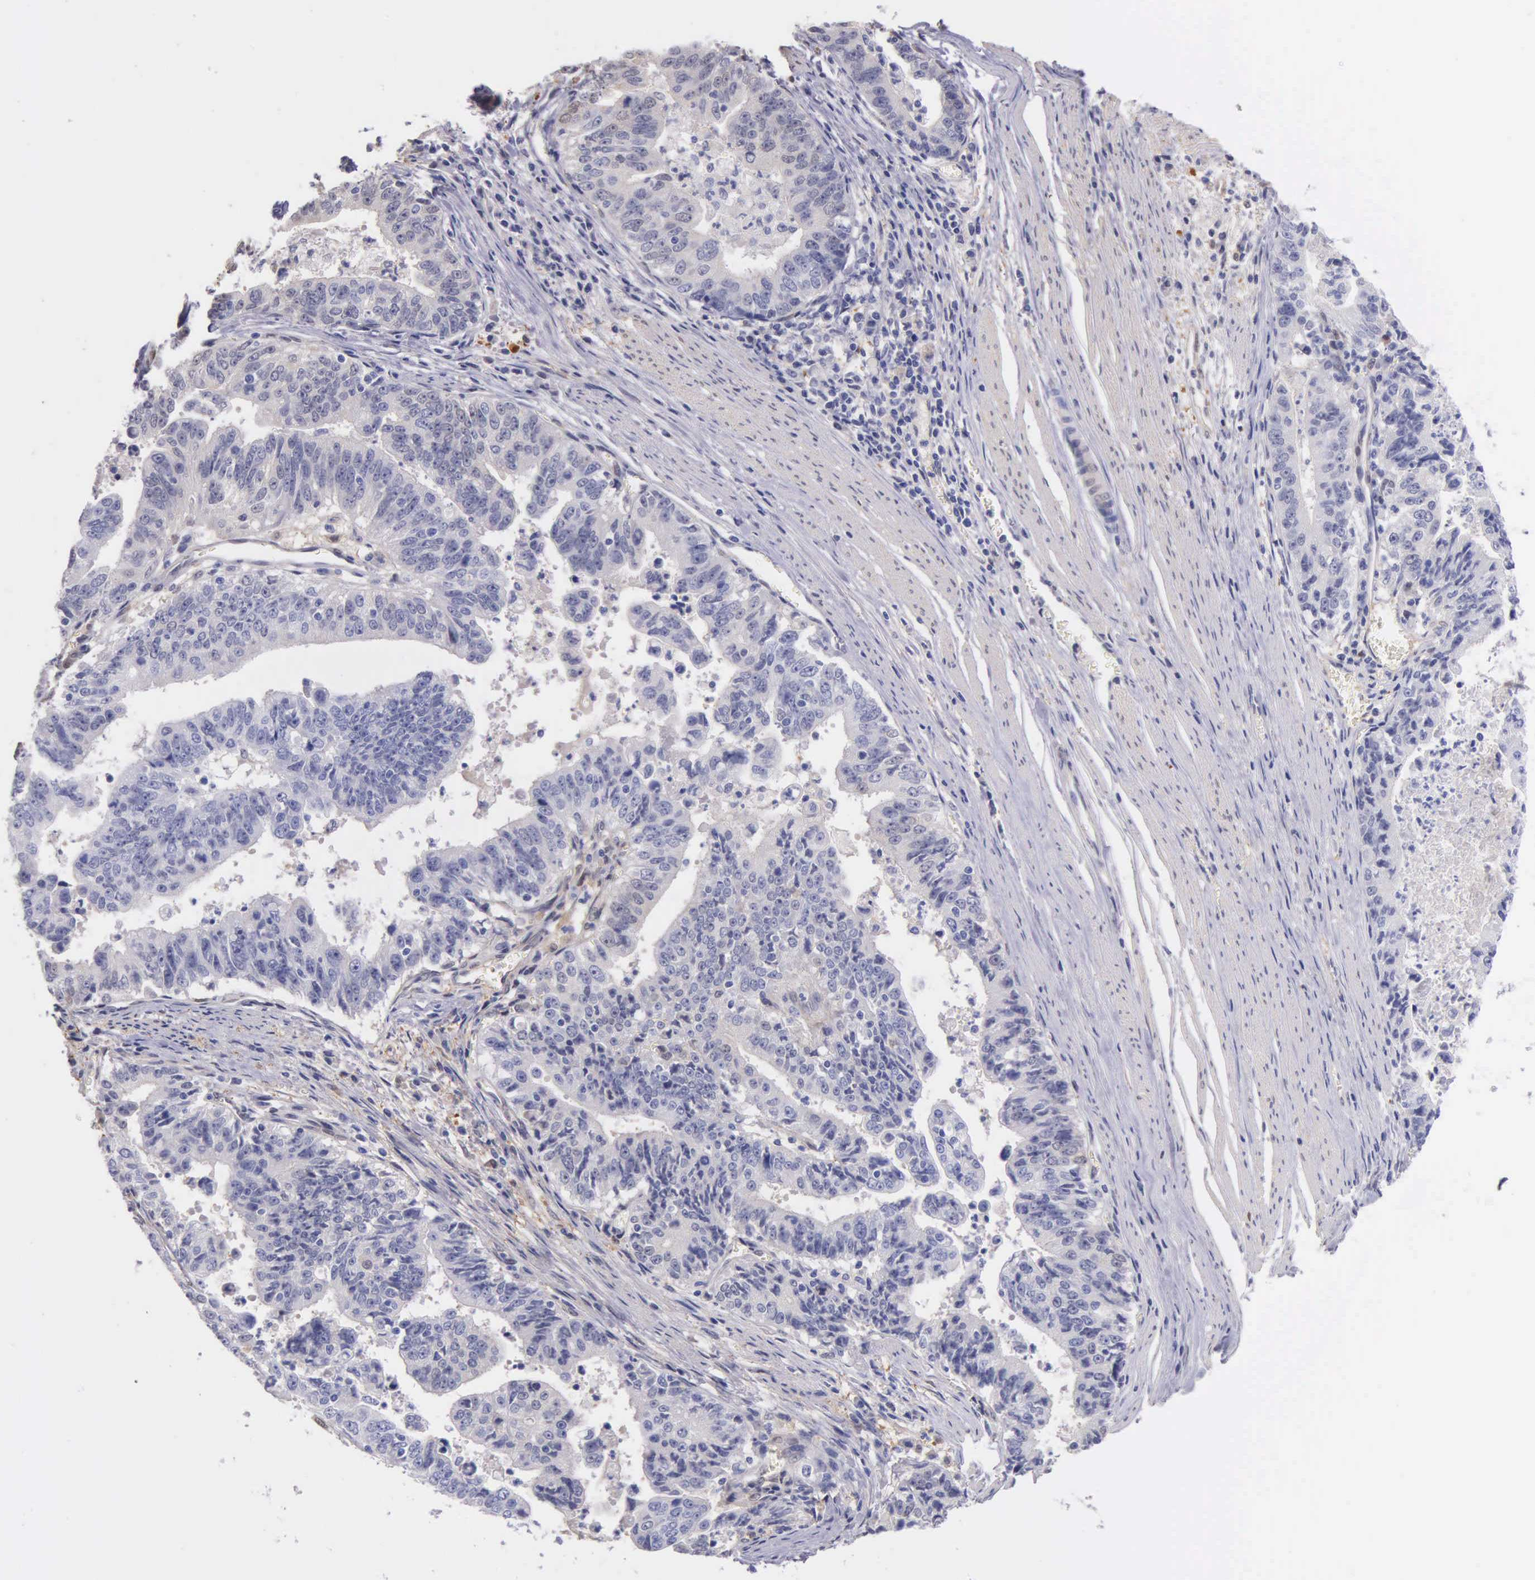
{"staining": {"intensity": "negative", "quantity": "none", "location": "none"}, "tissue": "stomach cancer", "cell_type": "Tumor cells", "image_type": "cancer", "snomed": [{"axis": "morphology", "description": "Adenocarcinoma, NOS"}, {"axis": "topography", "description": "Stomach, upper"}], "caption": "Protein analysis of adenocarcinoma (stomach) reveals no significant staining in tumor cells.", "gene": "GSTT2", "patient": {"sex": "female", "age": 50}}